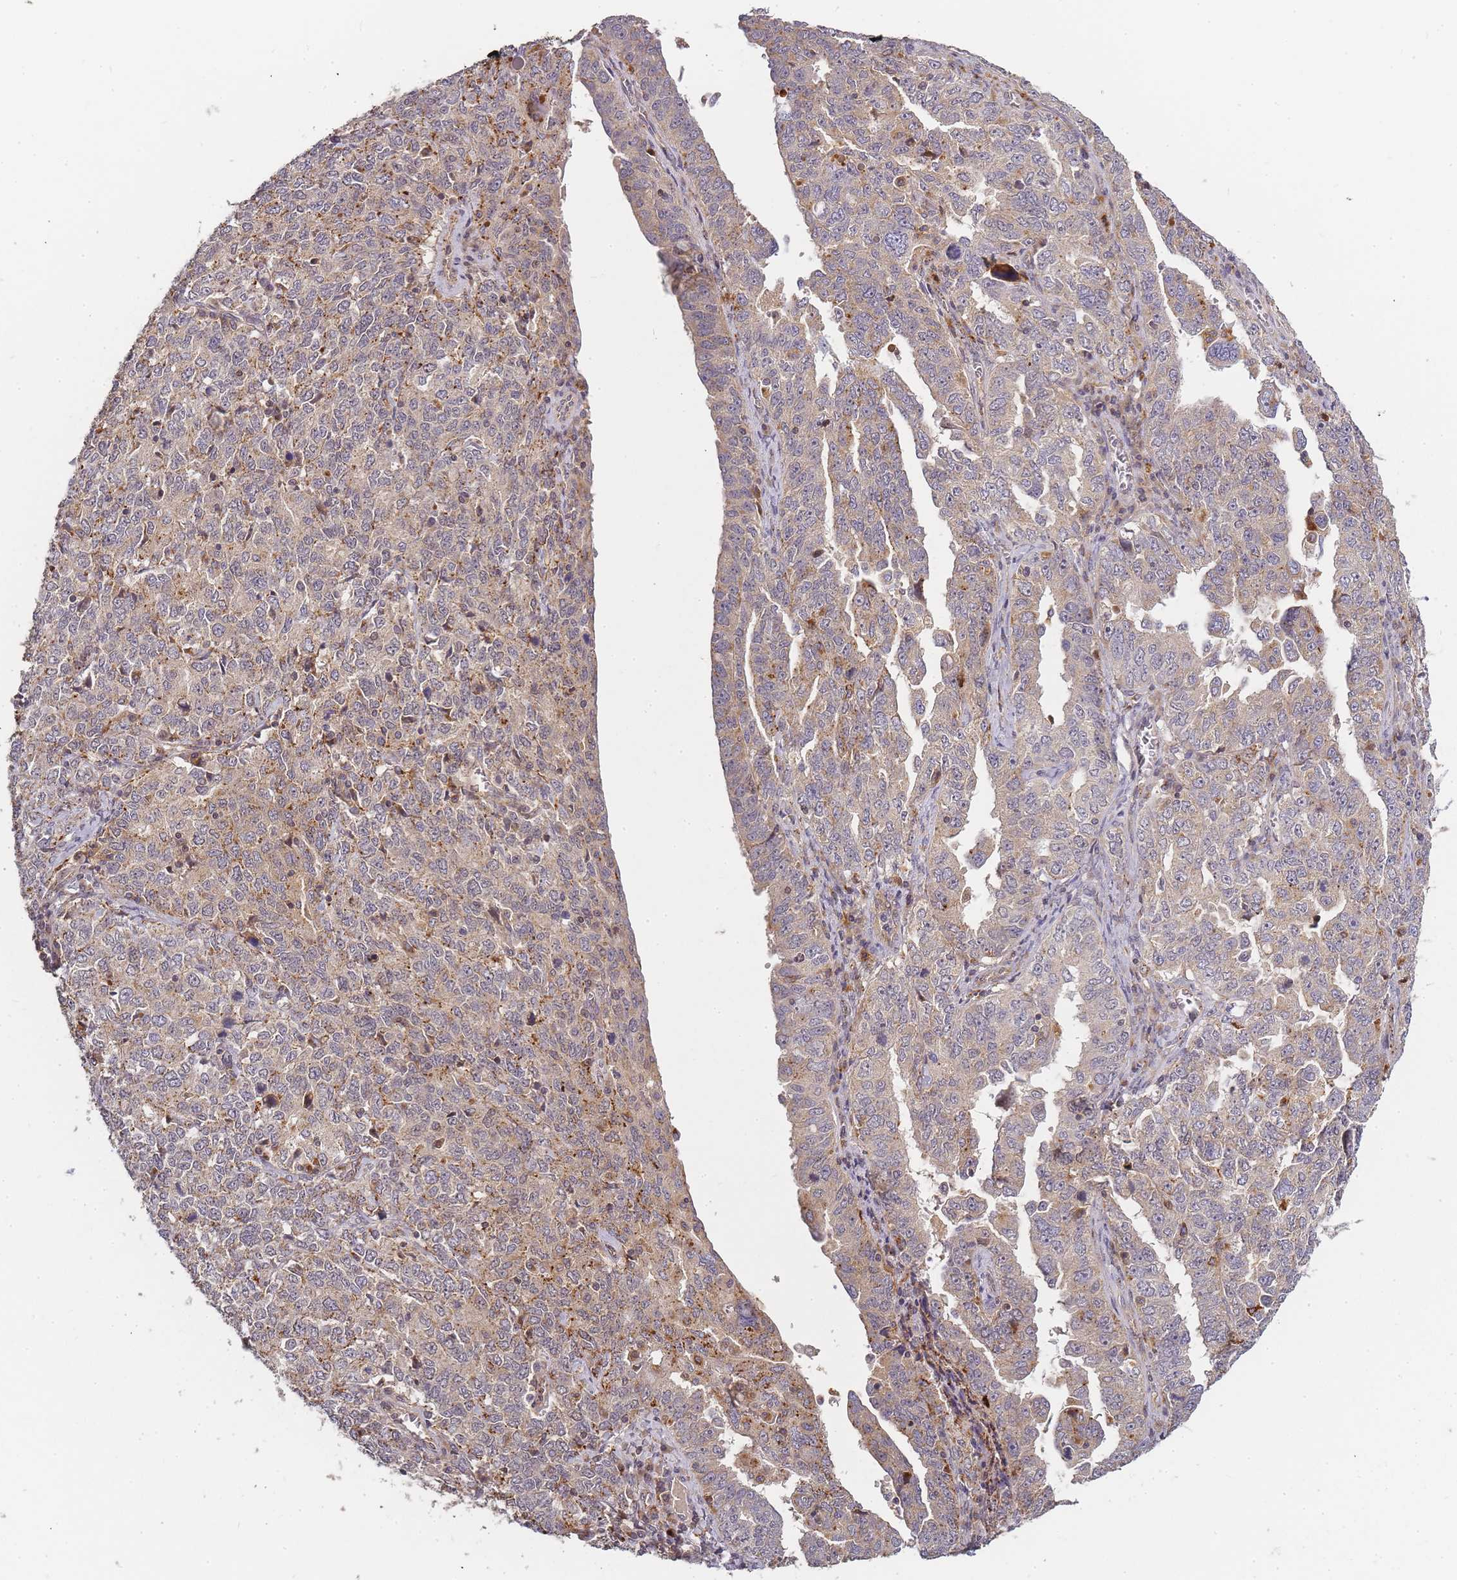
{"staining": {"intensity": "weak", "quantity": ">75%", "location": "cytoplasmic/membranous"}, "tissue": "ovarian cancer", "cell_type": "Tumor cells", "image_type": "cancer", "snomed": [{"axis": "morphology", "description": "Carcinoma, endometroid"}, {"axis": "topography", "description": "Ovary"}], "caption": "Tumor cells display low levels of weak cytoplasmic/membranous expression in about >75% of cells in human ovarian endometroid carcinoma. The staining was performed using DAB to visualize the protein expression in brown, while the nuclei were stained in blue with hematoxylin (Magnification: 20x).", "gene": "ATG5", "patient": {"sex": "female", "age": 62}}